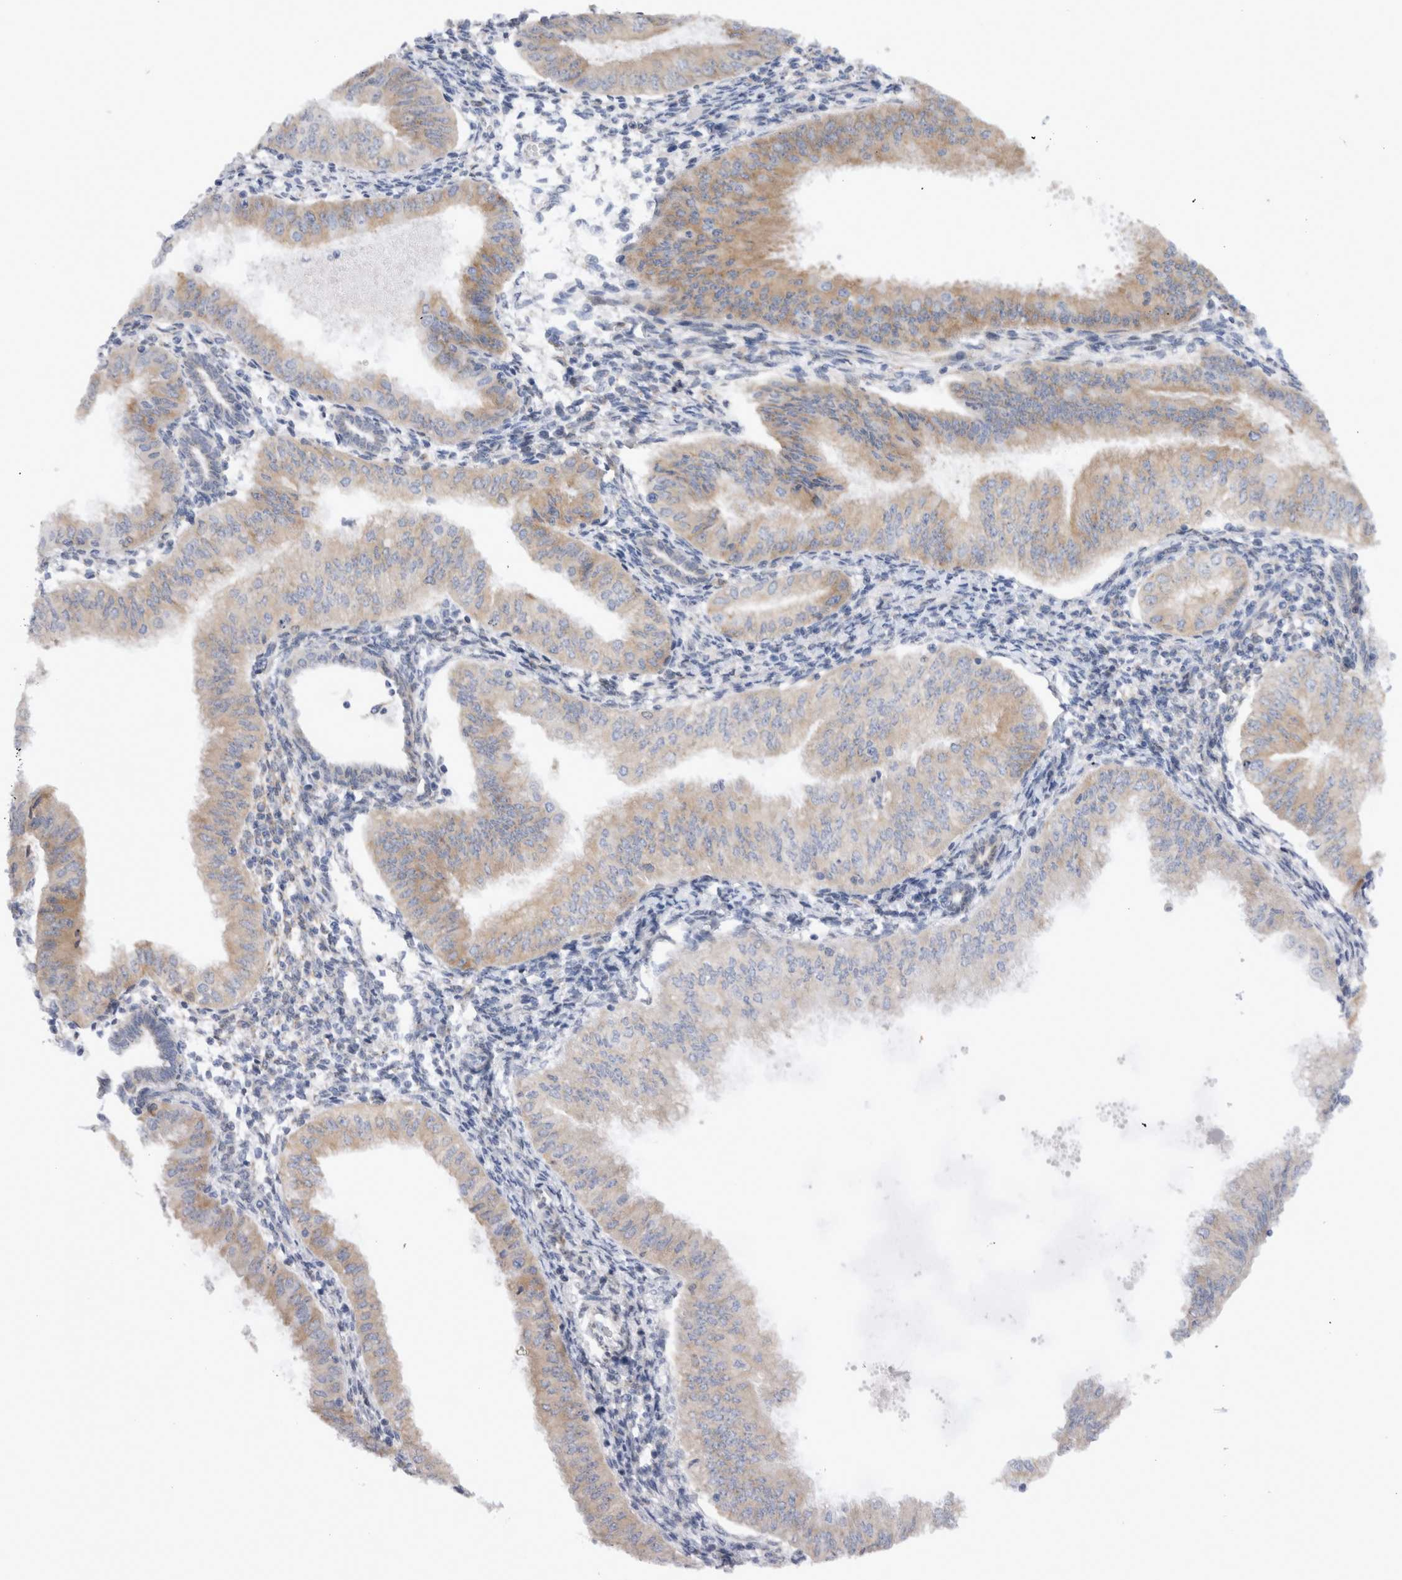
{"staining": {"intensity": "weak", "quantity": "25%-75%", "location": "cytoplasmic/membranous"}, "tissue": "endometrial cancer", "cell_type": "Tumor cells", "image_type": "cancer", "snomed": [{"axis": "morphology", "description": "Normal tissue, NOS"}, {"axis": "morphology", "description": "Adenocarcinoma, NOS"}, {"axis": "topography", "description": "Endometrium"}], "caption": "Brown immunohistochemical staining in human adenocarcinoma (endometrial) exhibits weak cytoplasmic/membranous positivity in about 25%-75% of tumor cells.", "gene": "VCPIP1", "patient": {"sex": "female", "age": 53}}